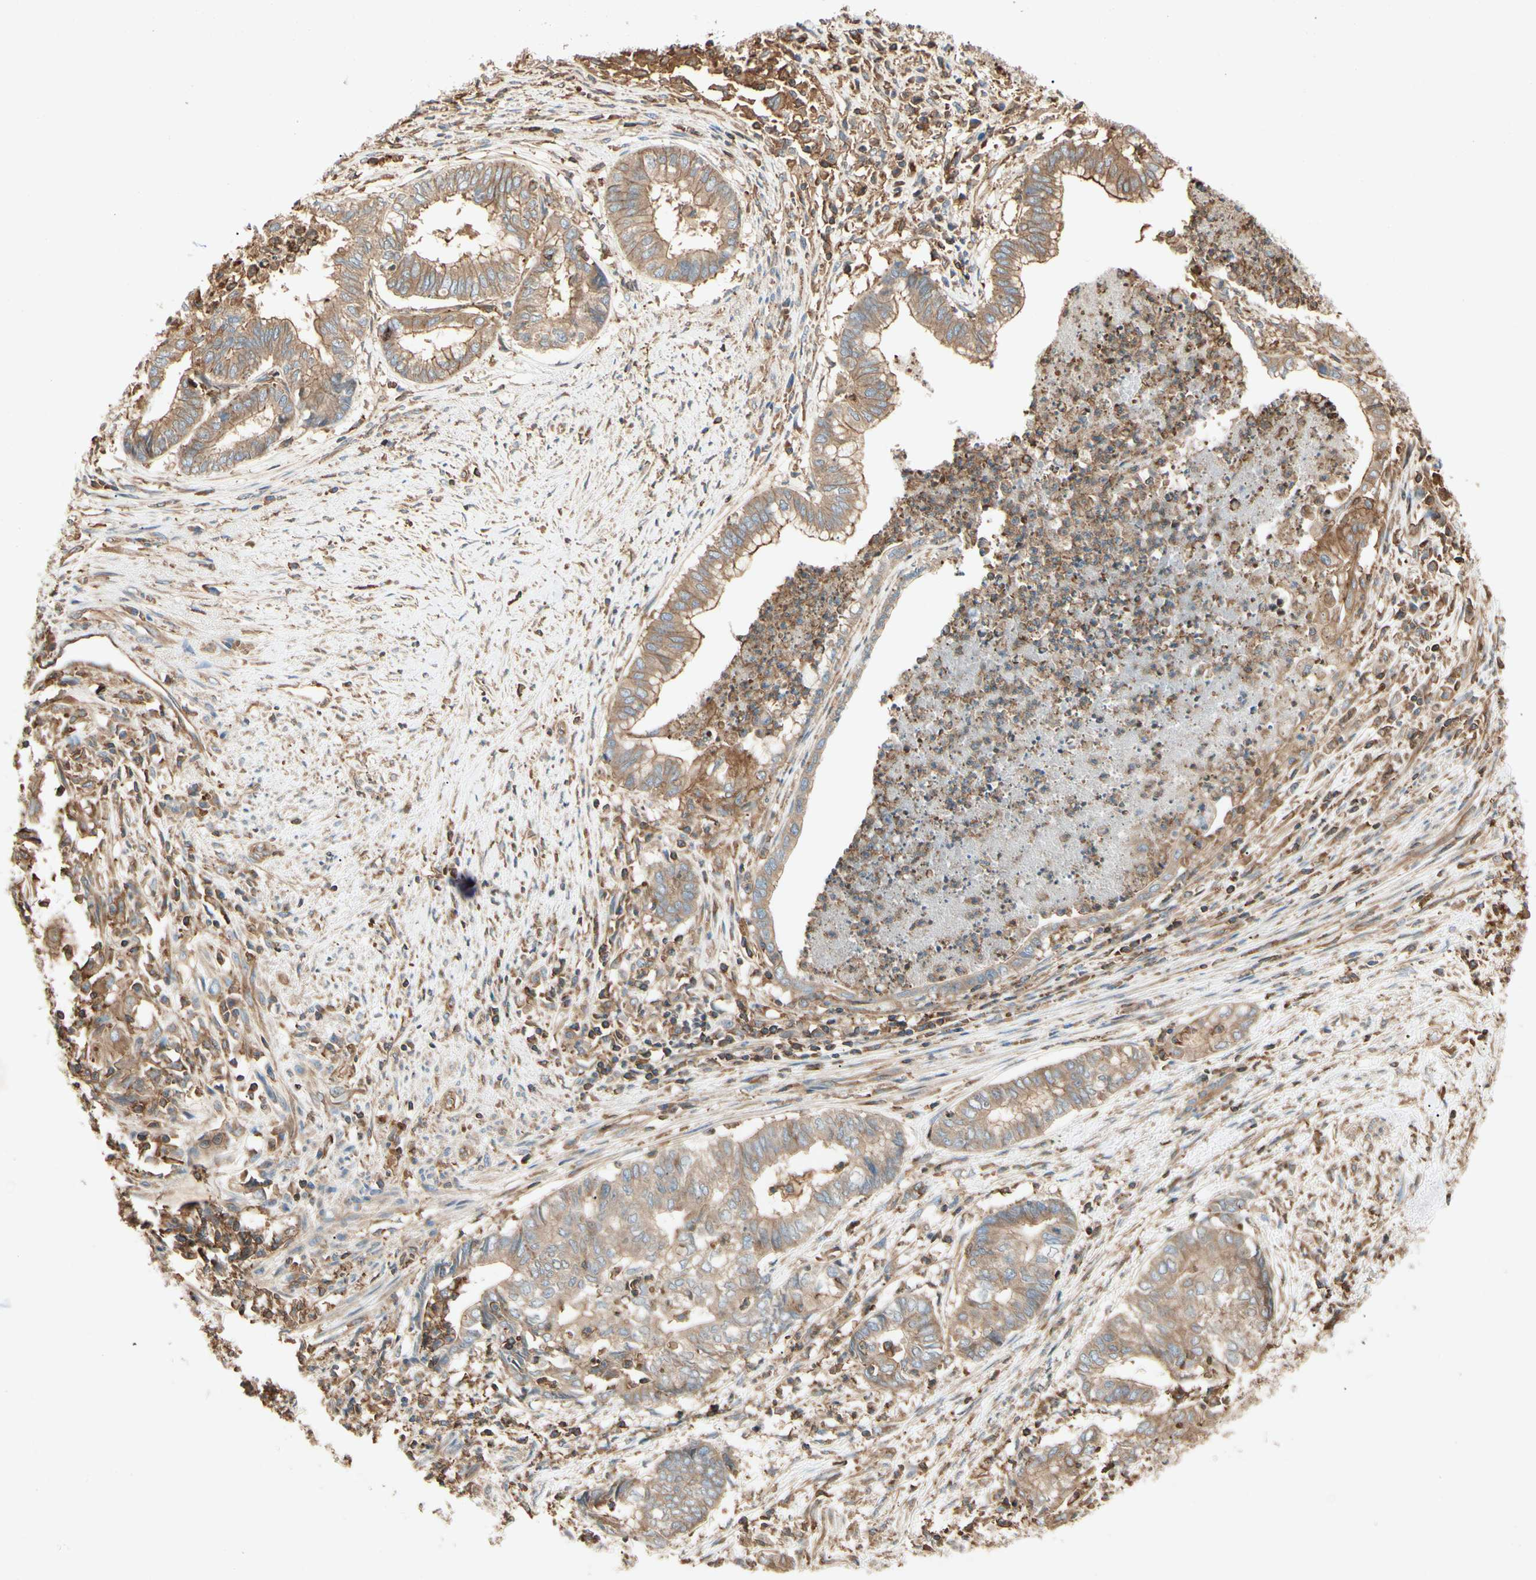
{"staining": {"intensity": "moderate", "quantity": ">75%", "location": "cytoplasmic/membranous"}, "tissue": "endometrial cancer", "cell_type": "Tumor cells", "image_type": "cancer", "snomed": [{"axis": "morphology", "description": "Necrosis, NOS"}, {"axis": "morphology", "description": "Adenocarcinoma, NOS"}, {"axis": "topography", "description": "Endometrium"}], "caption": "The photomicrograph shows a brown stain indicating the presence of a protein in the cytoplasmic/membranous of tumor cells in endometrial cancer.", "gene": "ARPC2", "patient": {"sex": "female", "age": 79}}